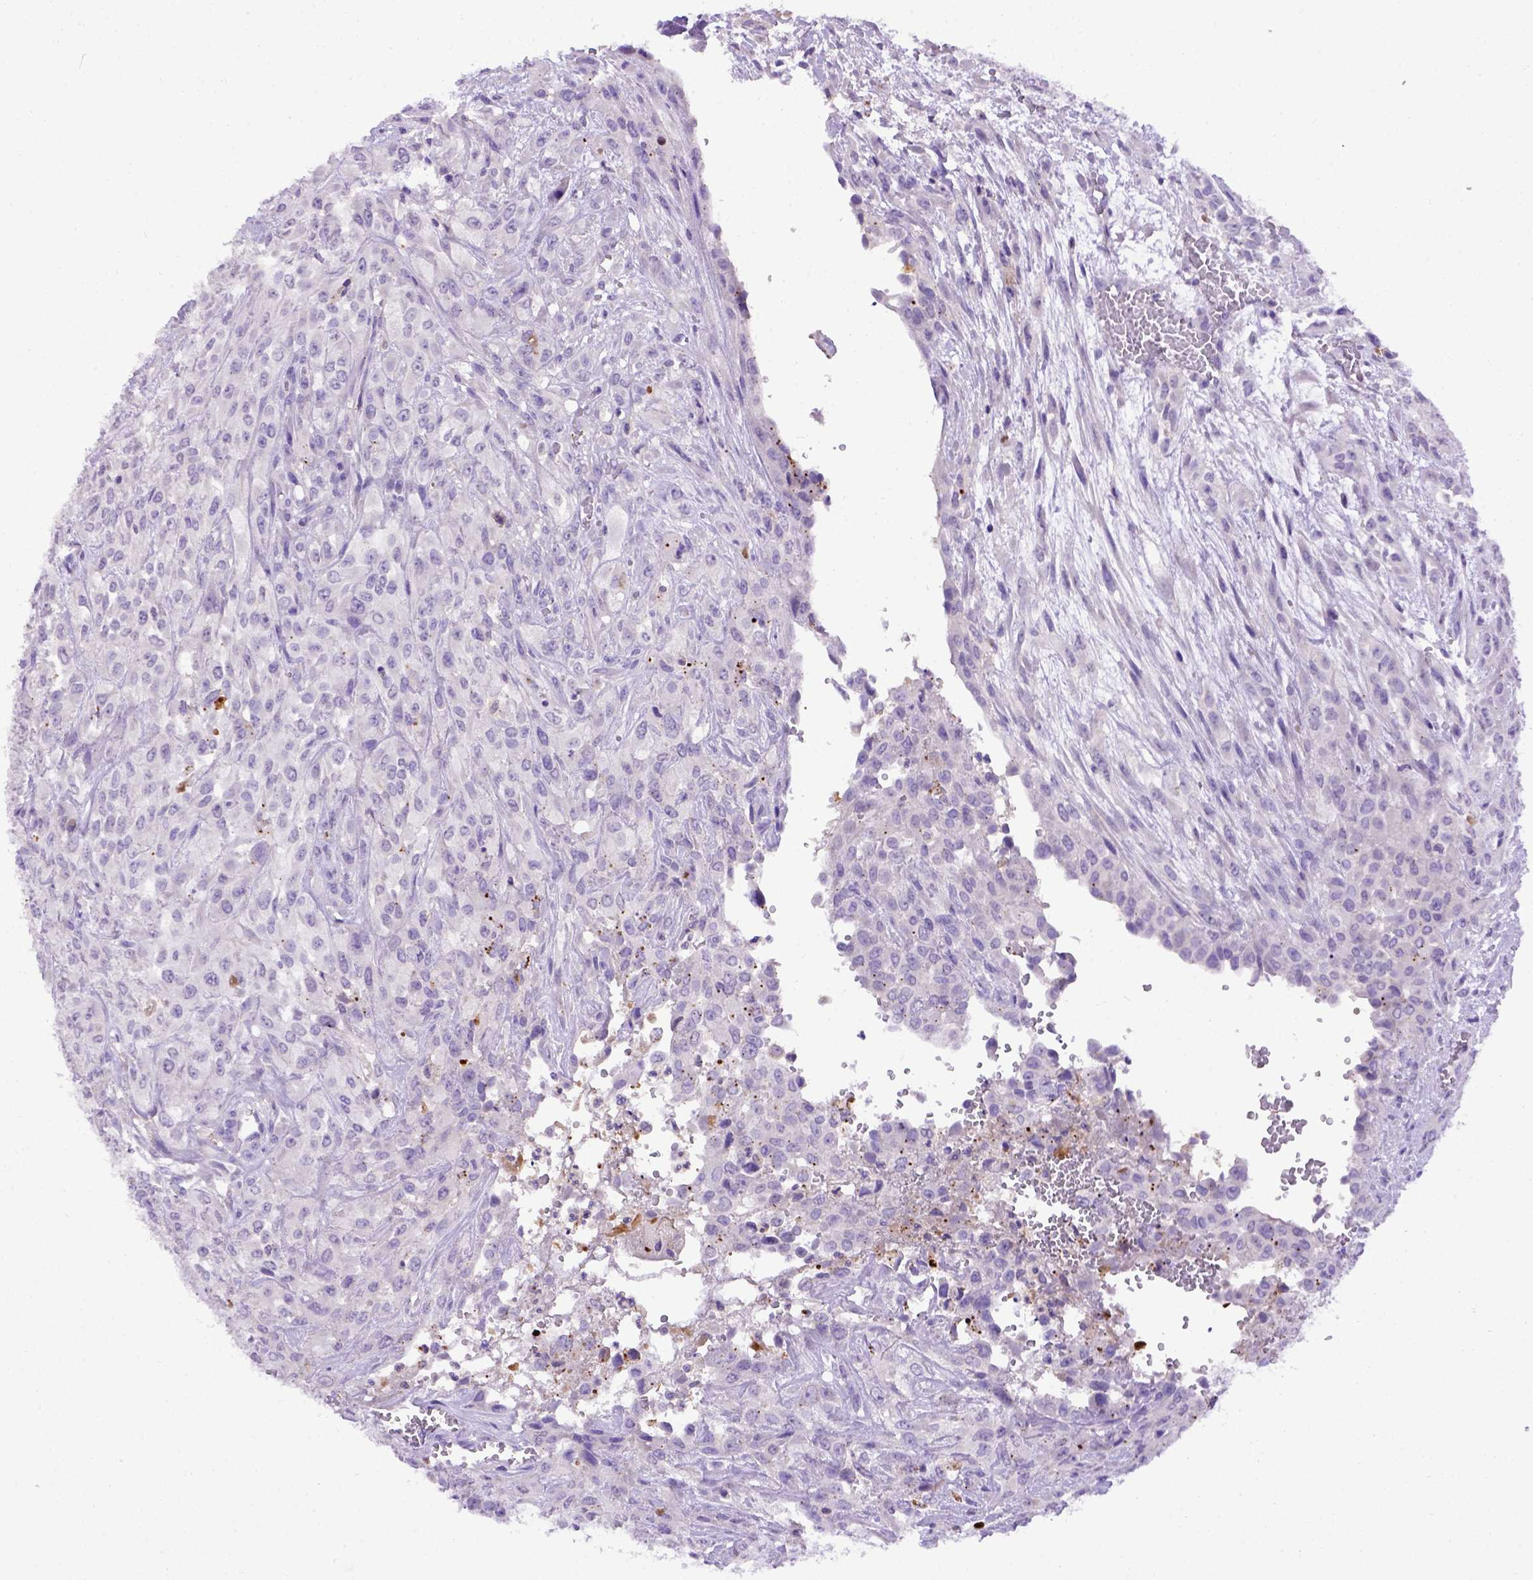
{"staining": {"intensity": "negative", "quantity": "none", "location": "none"}, "tissue": "urothelial cancer", "cell_type": "Tumor cells", "image_type": "cancer", "snomed": [{"axis": "morphology", "description": "Urothelial carcinoma, High grade"}, {"axis": "topography", "description": "Urinary bladder"}], "caption": "High magnification brightfield microscopy of urothelial cancer stained with DAB (brown) and counterstained with hematoxylin (blue): tumor cells show no significant expression.", "gene": "ADAM12", "patient": {"sex": "male", "age": 67}}